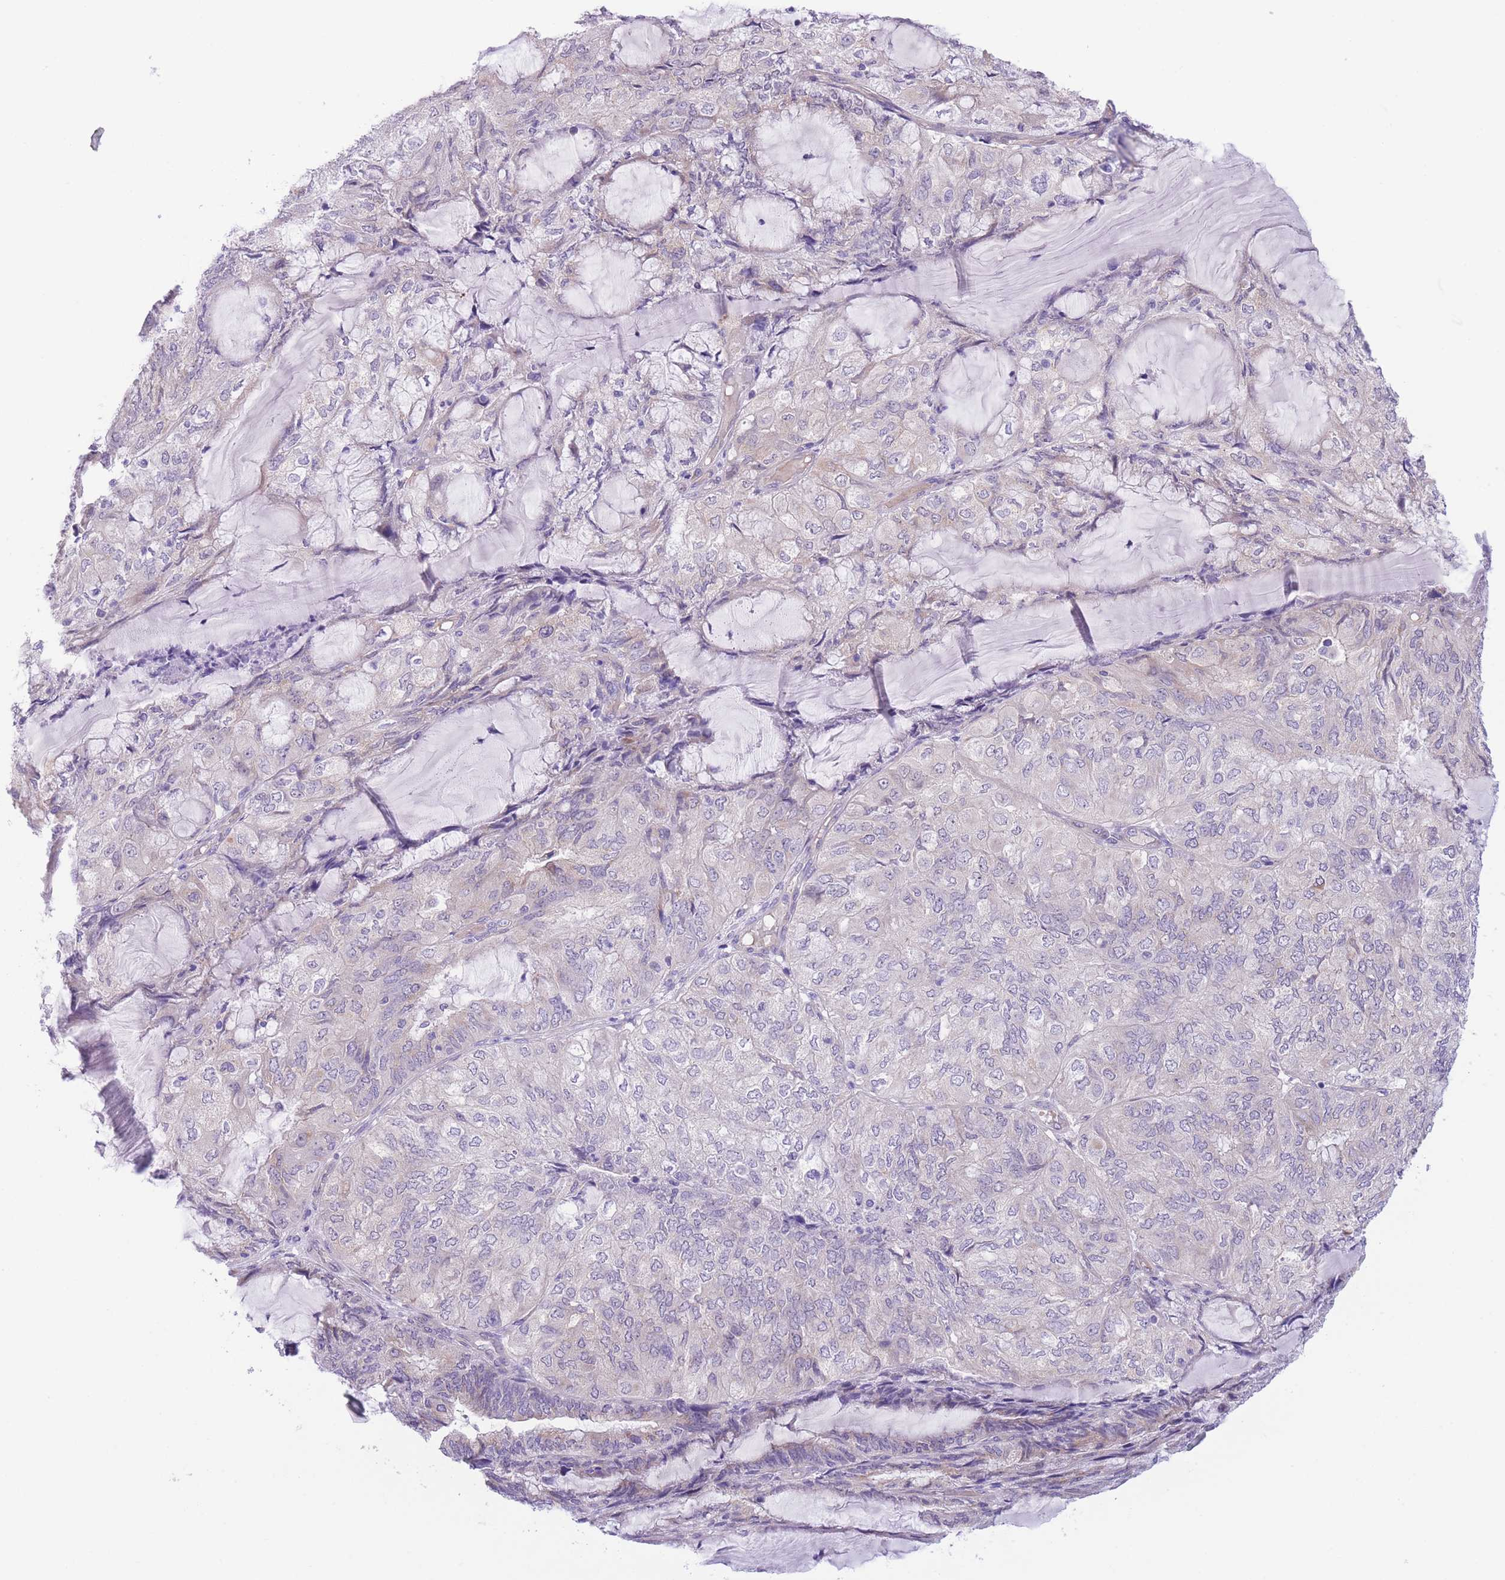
{"staining": {"intensity": "weak", "quantity": "<25%", "location": "cytoplasmic/membranous"}, "tissue": "endometrial cancer", "cell_type": "Tumor cells", "image_type": "cancer", "snomed": [{"axis": "morphology", "description": "Adenocarcinoma, NOS"}, {"axis": "topography", "description": "Endometrium"}], "caption": "Photomicrograph shows no significant protein expression in tumor cells of endometrial adenocarcinoma.", "gene": "WWOX", "patient": {"sex": "female", "age": 81}}